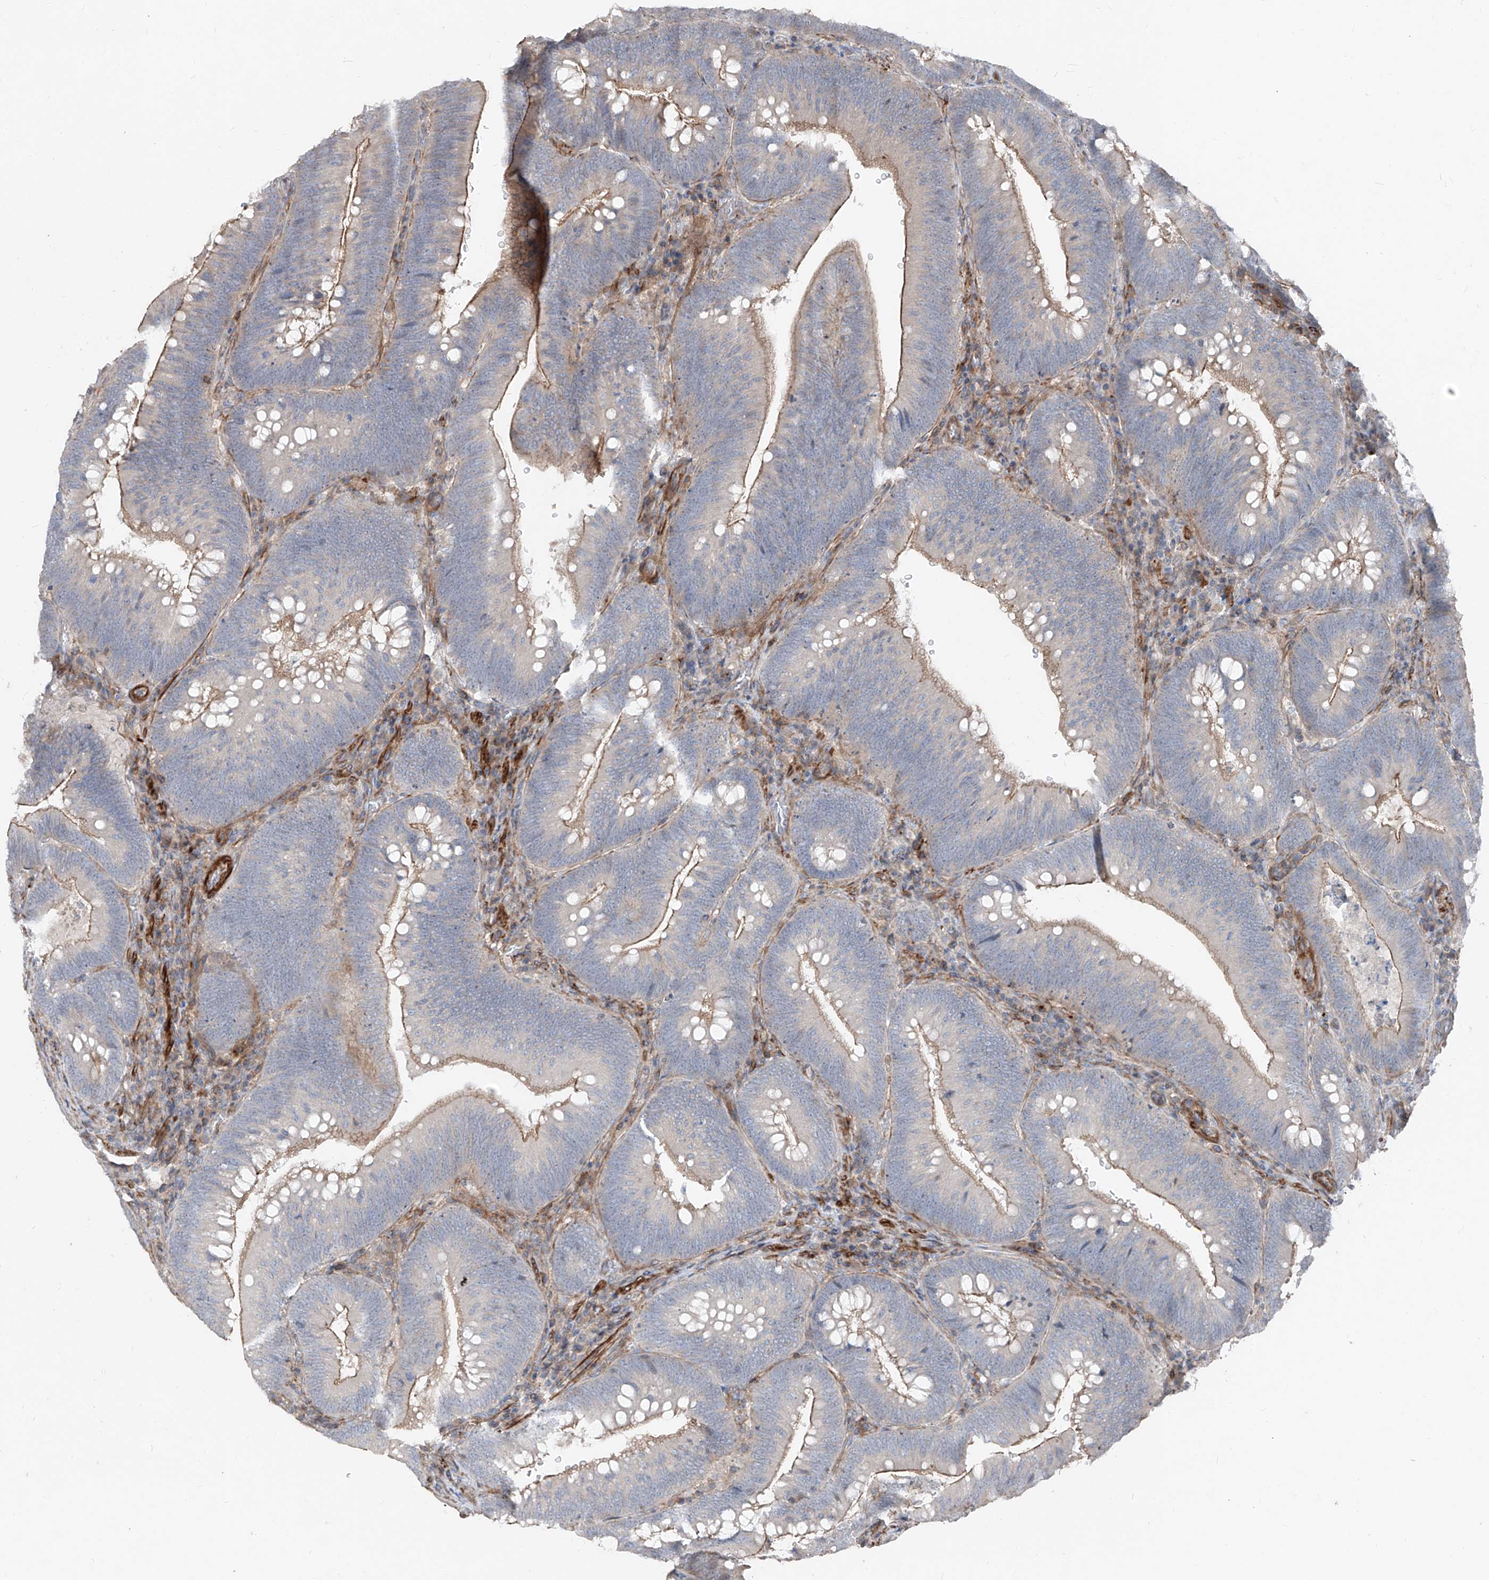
{"staining": {"intensity": "weak", "quantity": "25%-75%", "location": "cytoplasmic/membranous"}, "tissue": "colorectal cancer", "cell_type": "Tumor cells", "image_type": "cancer", "snomed": [{"axis": "morphology", "description": "Normal tissue, NOS"}, {"axis": "topography", "description": "Colon"}], "caption": "A micrograph showing weak cytoplasmic/membranous expression in about 25%-75% of tumor cells in colorectal cancer, as visualized by brown immunohistochemical staining.", "gene": "UFD1", "patient": {"sex": "female", "age": 82}}